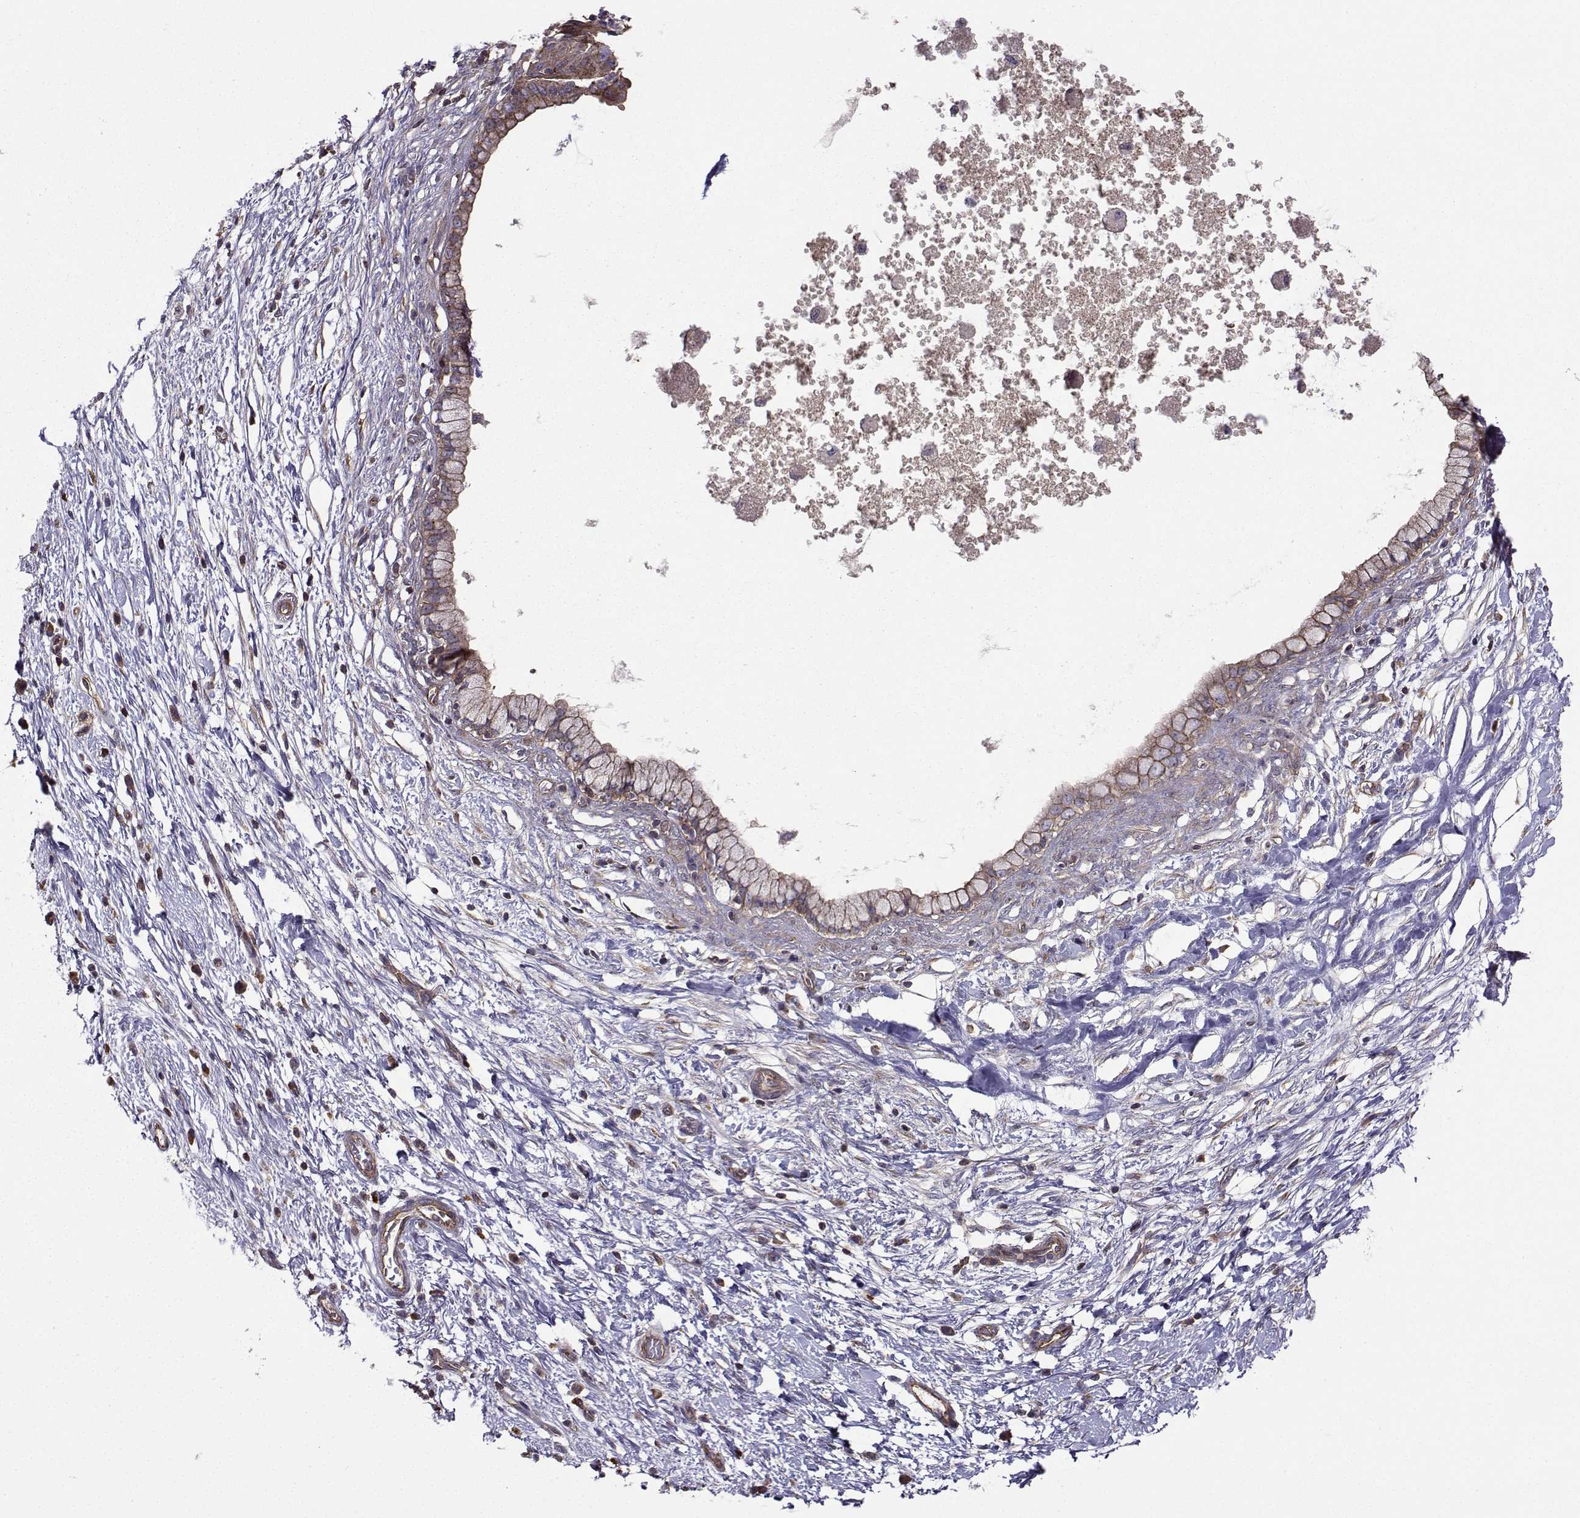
{"staining": {"intensity": "moderate", "quantity": "25%-75%", "location": "cytoplasmic/membranous"}, "tissue": "pancreatic cancer", "cell_type": "Tumor cells", "image_type": "cancer", "snomed": [{"axis": "morphology", "description": "Adenocarcinoma, NOS"}, {"axis": "topography", "description": "Pancreas"}], "caption": "Moderate cytoplasmic/membranous expression for a protein is present in approximately 25%-75% of tumor cells of pancreatic cancer (adenocarcinoma) using immunohistochemistry.", "gene": "ITGB8", "patient": {"sex": "female", "age": 72}}